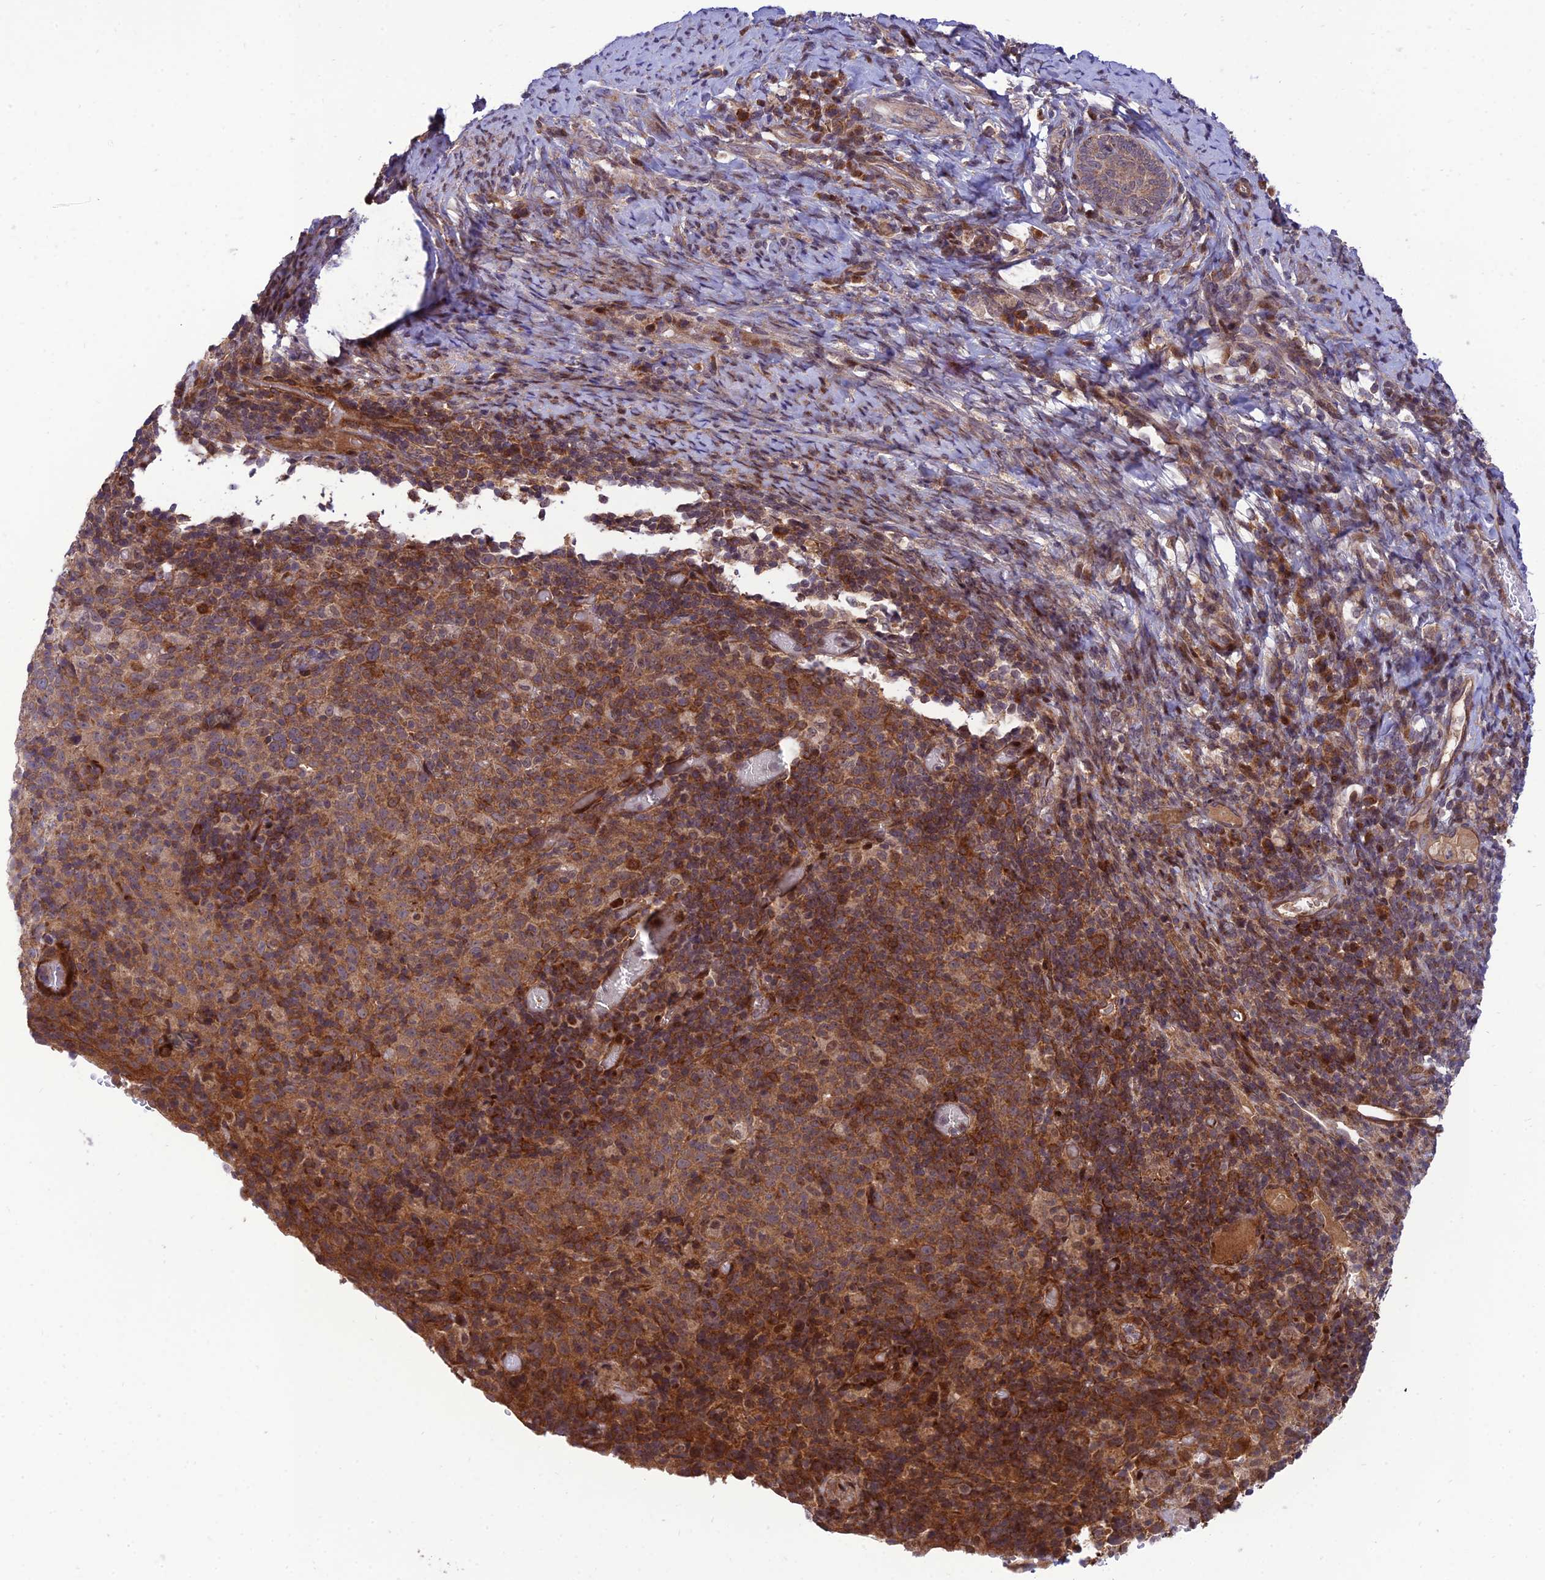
{"staining": {"intensity": "moderate", "quantity": ">75%", "location": "cytoplasmic/membranous"}, "tissue": "cervical cancer", "cell_type": "Tumor cells", "image_type": "cancer", "snomed": [{"axis": "morphology", "description": "Squamous cell carcinoma, NOS"}, {"axis": "topography", "description": "Cervix"}], "caption": "Protein expression analysis of cervical cancer (squamous cell carcinoma) reveals moderate cytoplasmic/membranous expression in about >75% of tumor cells.", "gene": "PLEKHG2", "patient": {"sex": "female", "age": 52}}